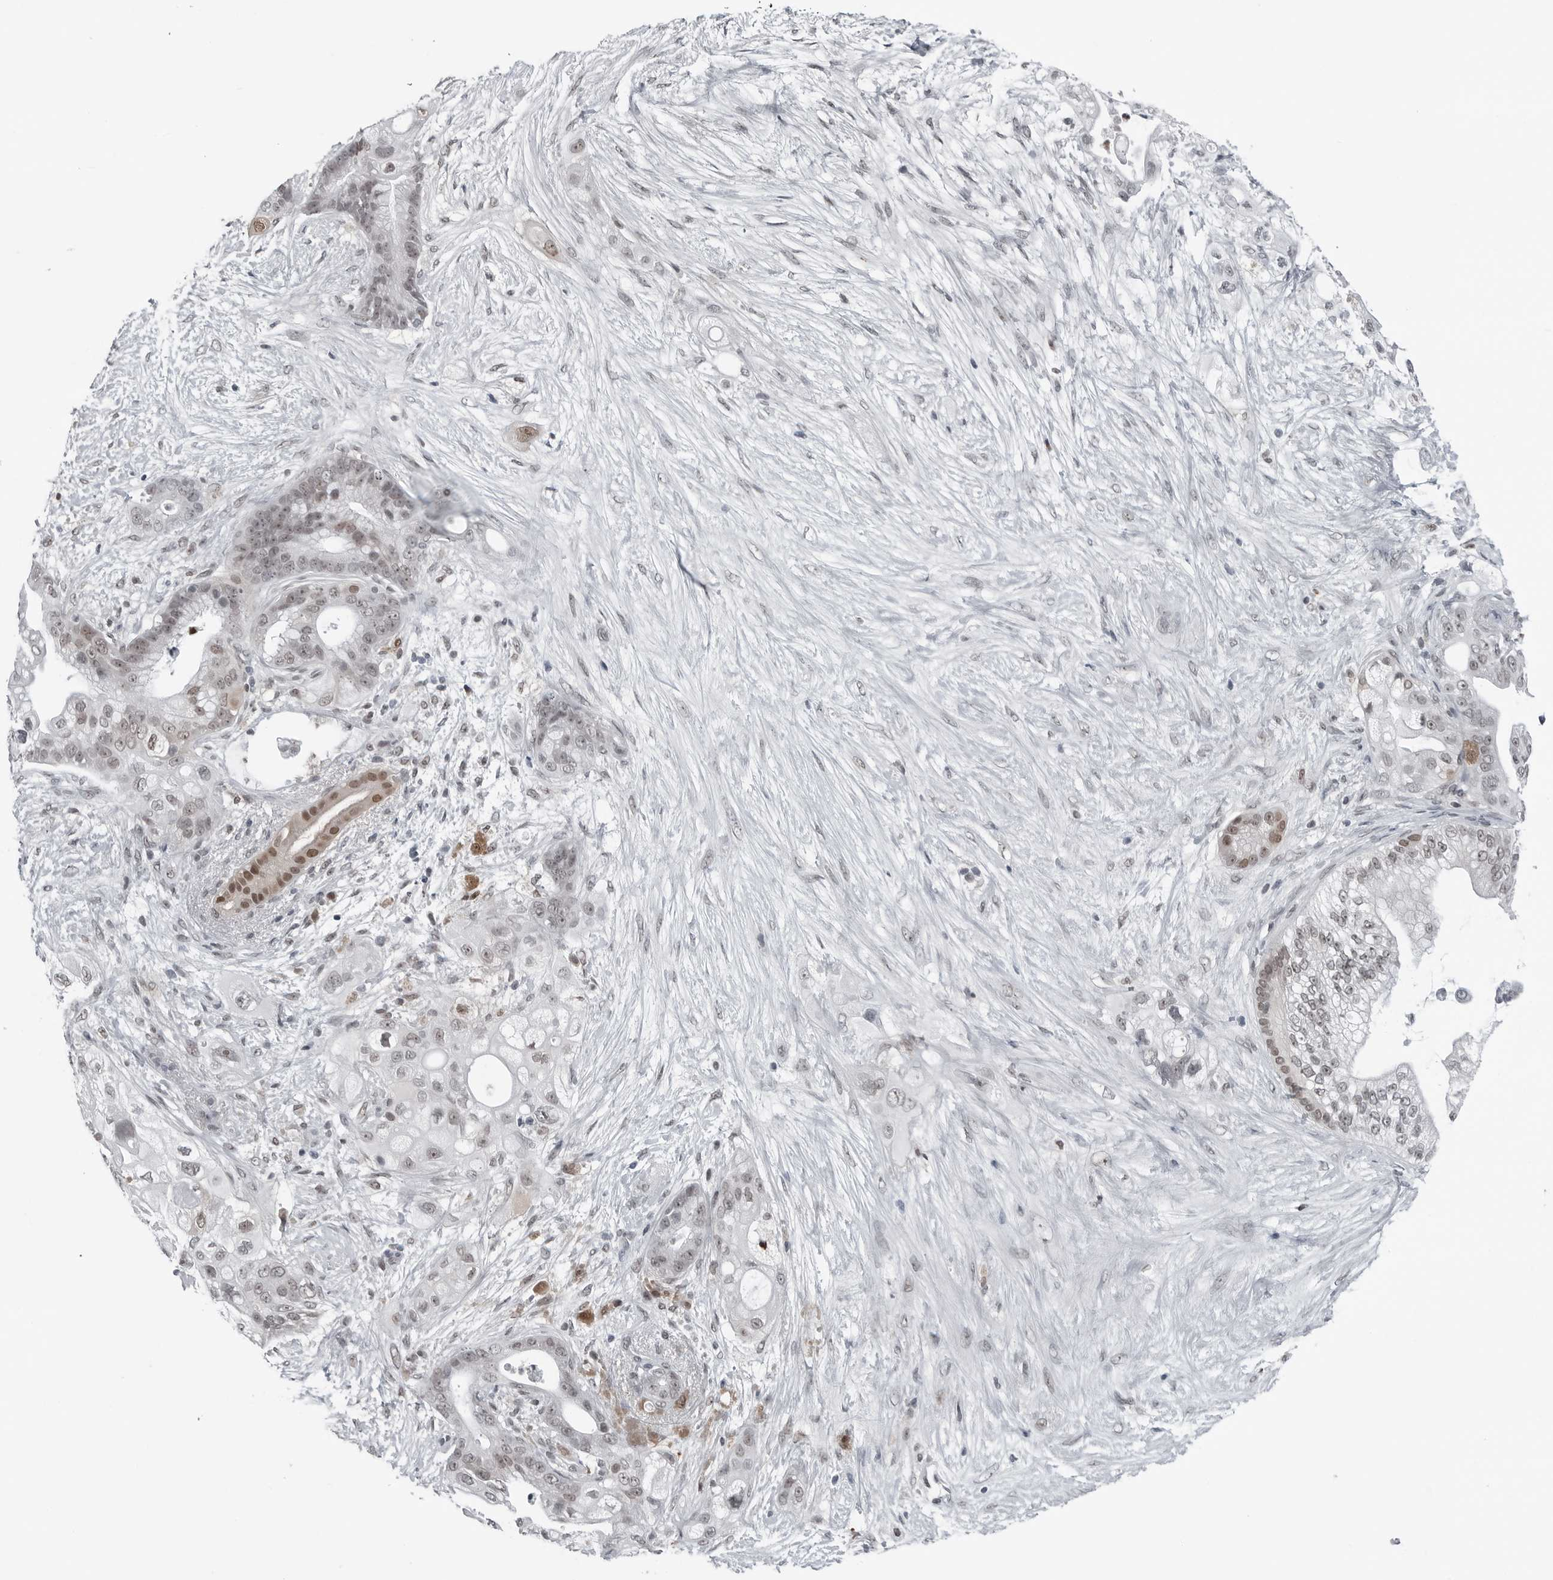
{"staining": {"intensity": "moderate", "quantity": "25%-75%", "location": "nuclear"}, "tissue": "pancreatic cancer", "cell_type": "Tumor cells", "image_type": "cancer", "snomed": [{"axis": "morphology", "description": "Adenocarcinoma, NOS"}, {"axis": "topography", "description": "Pancreas"}], "caption": "Immunohistochemistry (DAB (3,3'-diaminobenzidine)) staining of adenocarcinoma (pancreatic) displays moderate nuclear protein expression in about 25%-75% of tumor cells.", "gene": "AKR1A1", "patient": {"sex": "male", "age": 53}}